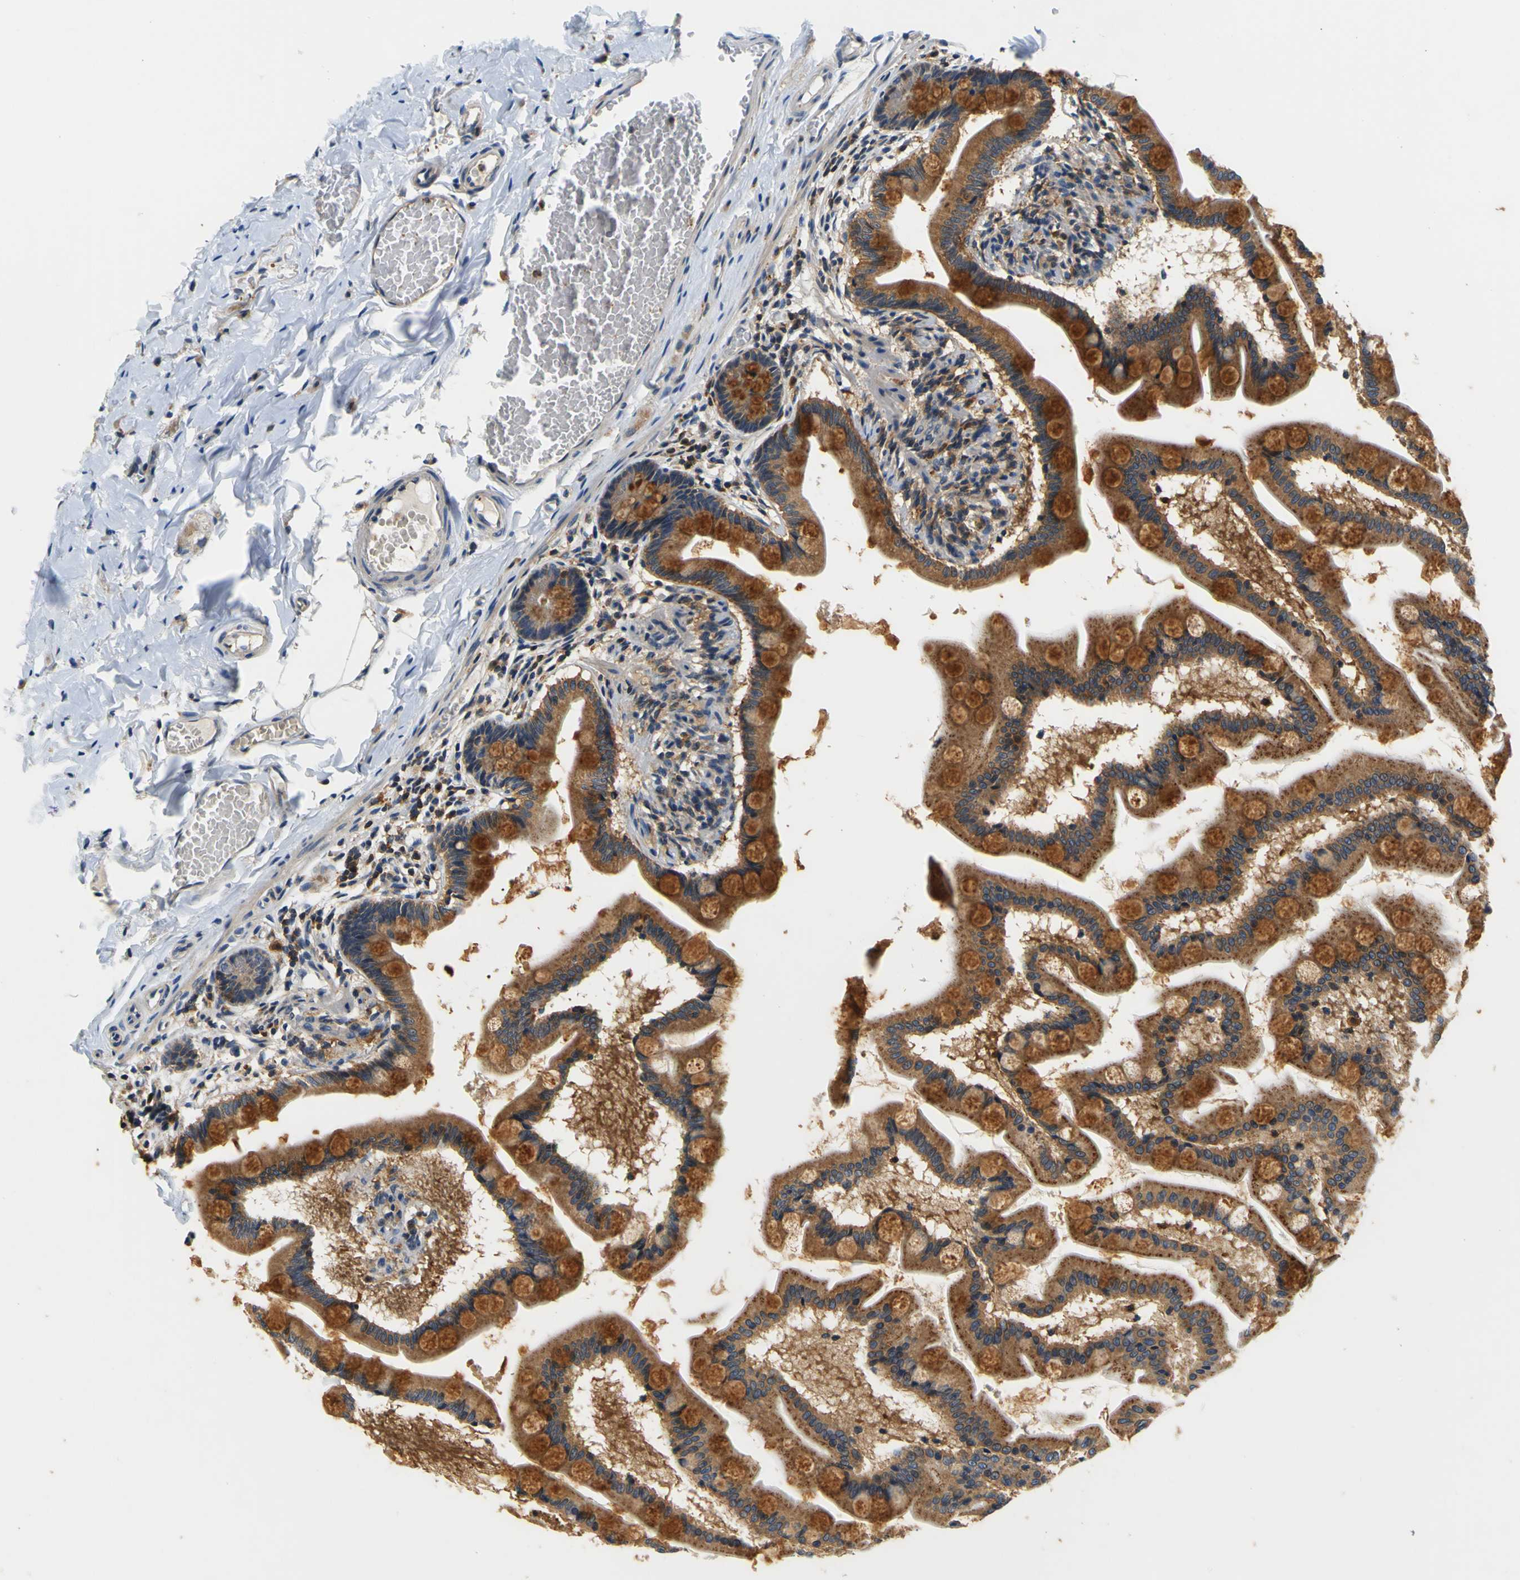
{"staining": {"intensity": "strong", "quantity": ">75%", "location": "cytoplasmic/membranous"}, "tissue": "small intestine", "cell_type": "Glandular cells", "image_type": "normal", "snomed": [{"axis": "morphology", "description": "Normal tissue, NOS"}, {"axis": "topography", "description": "Small intestine"}], "caption": "Glandular cells reveal high levels of strong cytoplasmic/membranous expression in approximately >75% of cells in benign small intestine.", "gene": "TNIK", "patient": {"sex": "male", "age": 41}}